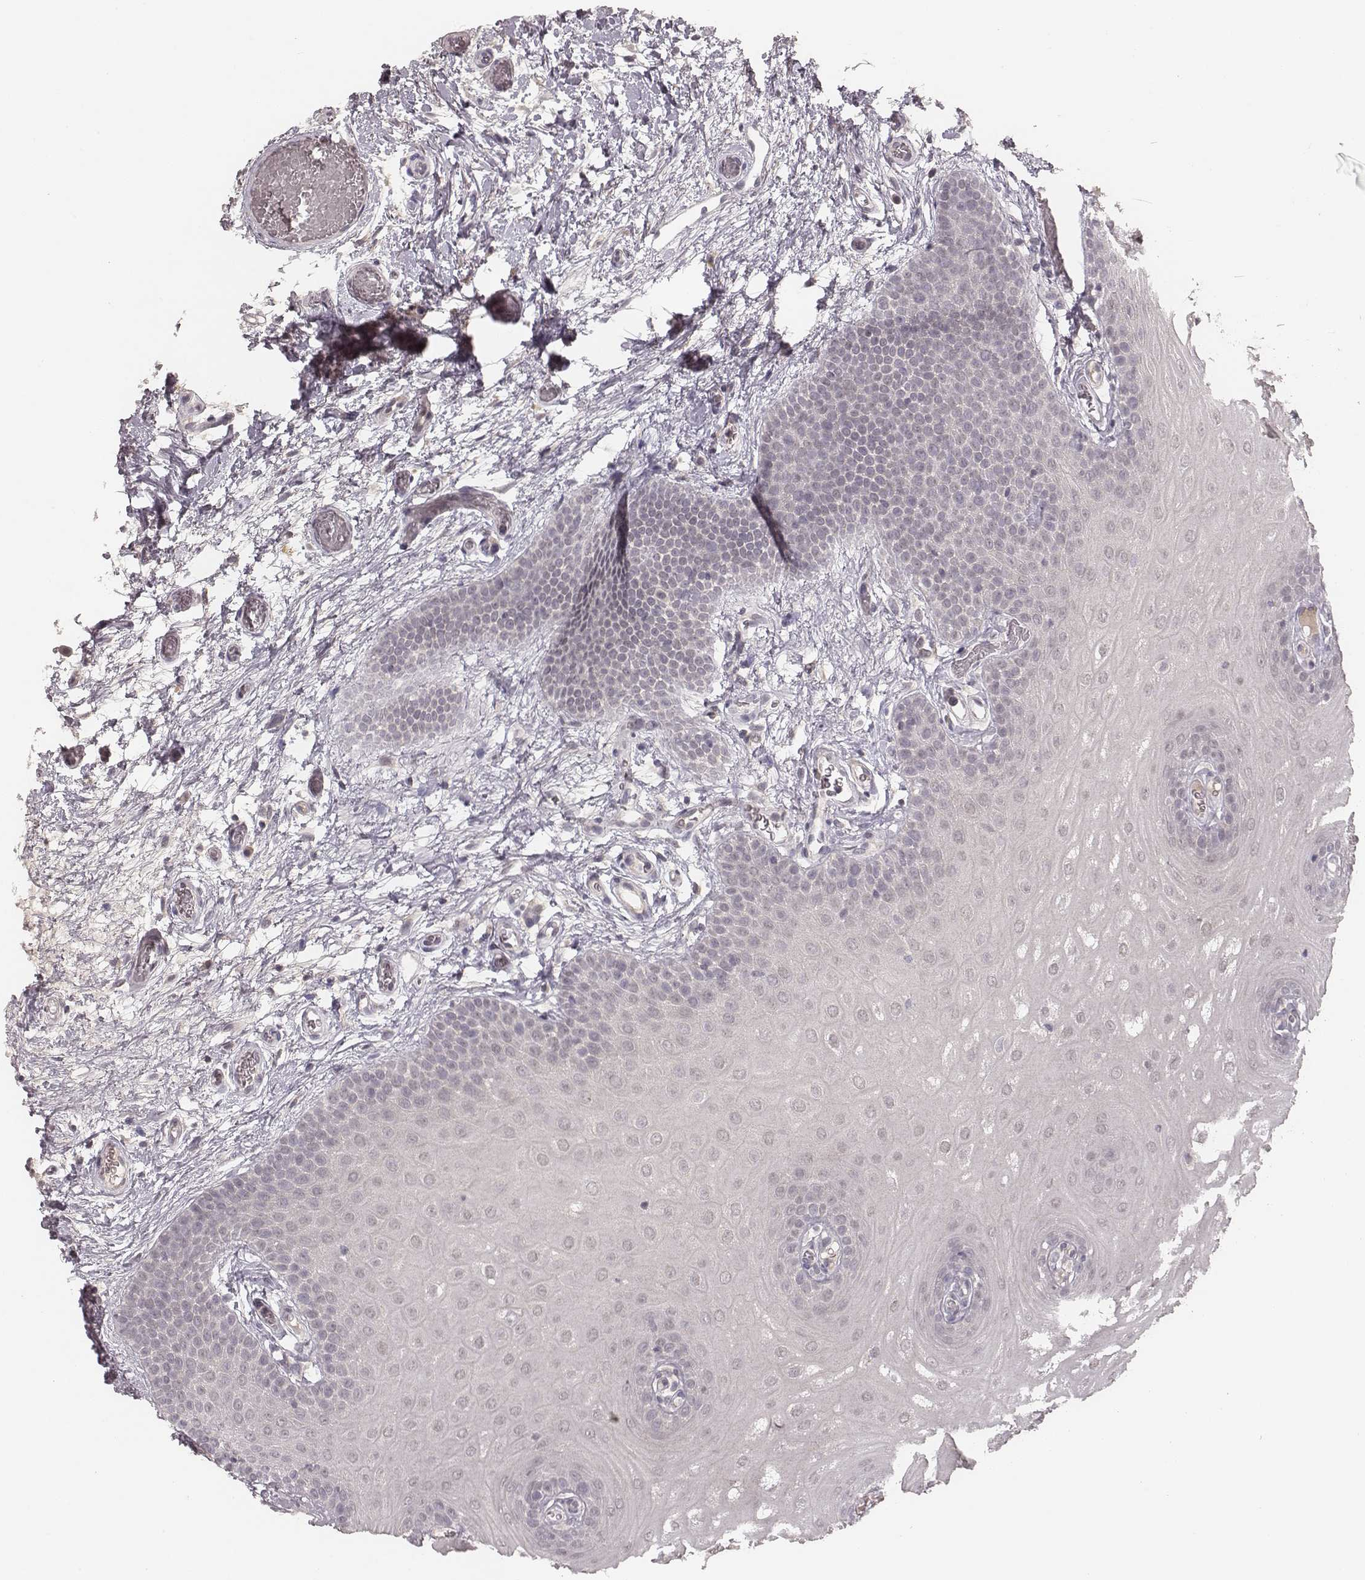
{"staining": {"intensity": "negative", "quantity": "none", "location": "none"}, "tissue": "oral mucosa", "cell_type": "Squamous epithelial cells", "image_type": "normal", "snomed": [{"axis": "morphology", "description": "Normal tissue, NOS"}, {"axis": "morphology", "description": "Squamous cell carcinoma, NOS"}, {"axis": "topography", "description": "Oral tissue"}, {"axis": "topography", "description": "Head-Neck"}], "caption": "Immunohistochemistry (IHC) of unremarkable human oral mucosa reveals no staining in squamous epithelial cells. The staining is performed using DAB (3,3'-diaminobenzidine) brown chromogen with nuclei counter-stained in using hematoxylin.", "gene": "LY6K", "patient": {"sex": "male", "age": 78}}